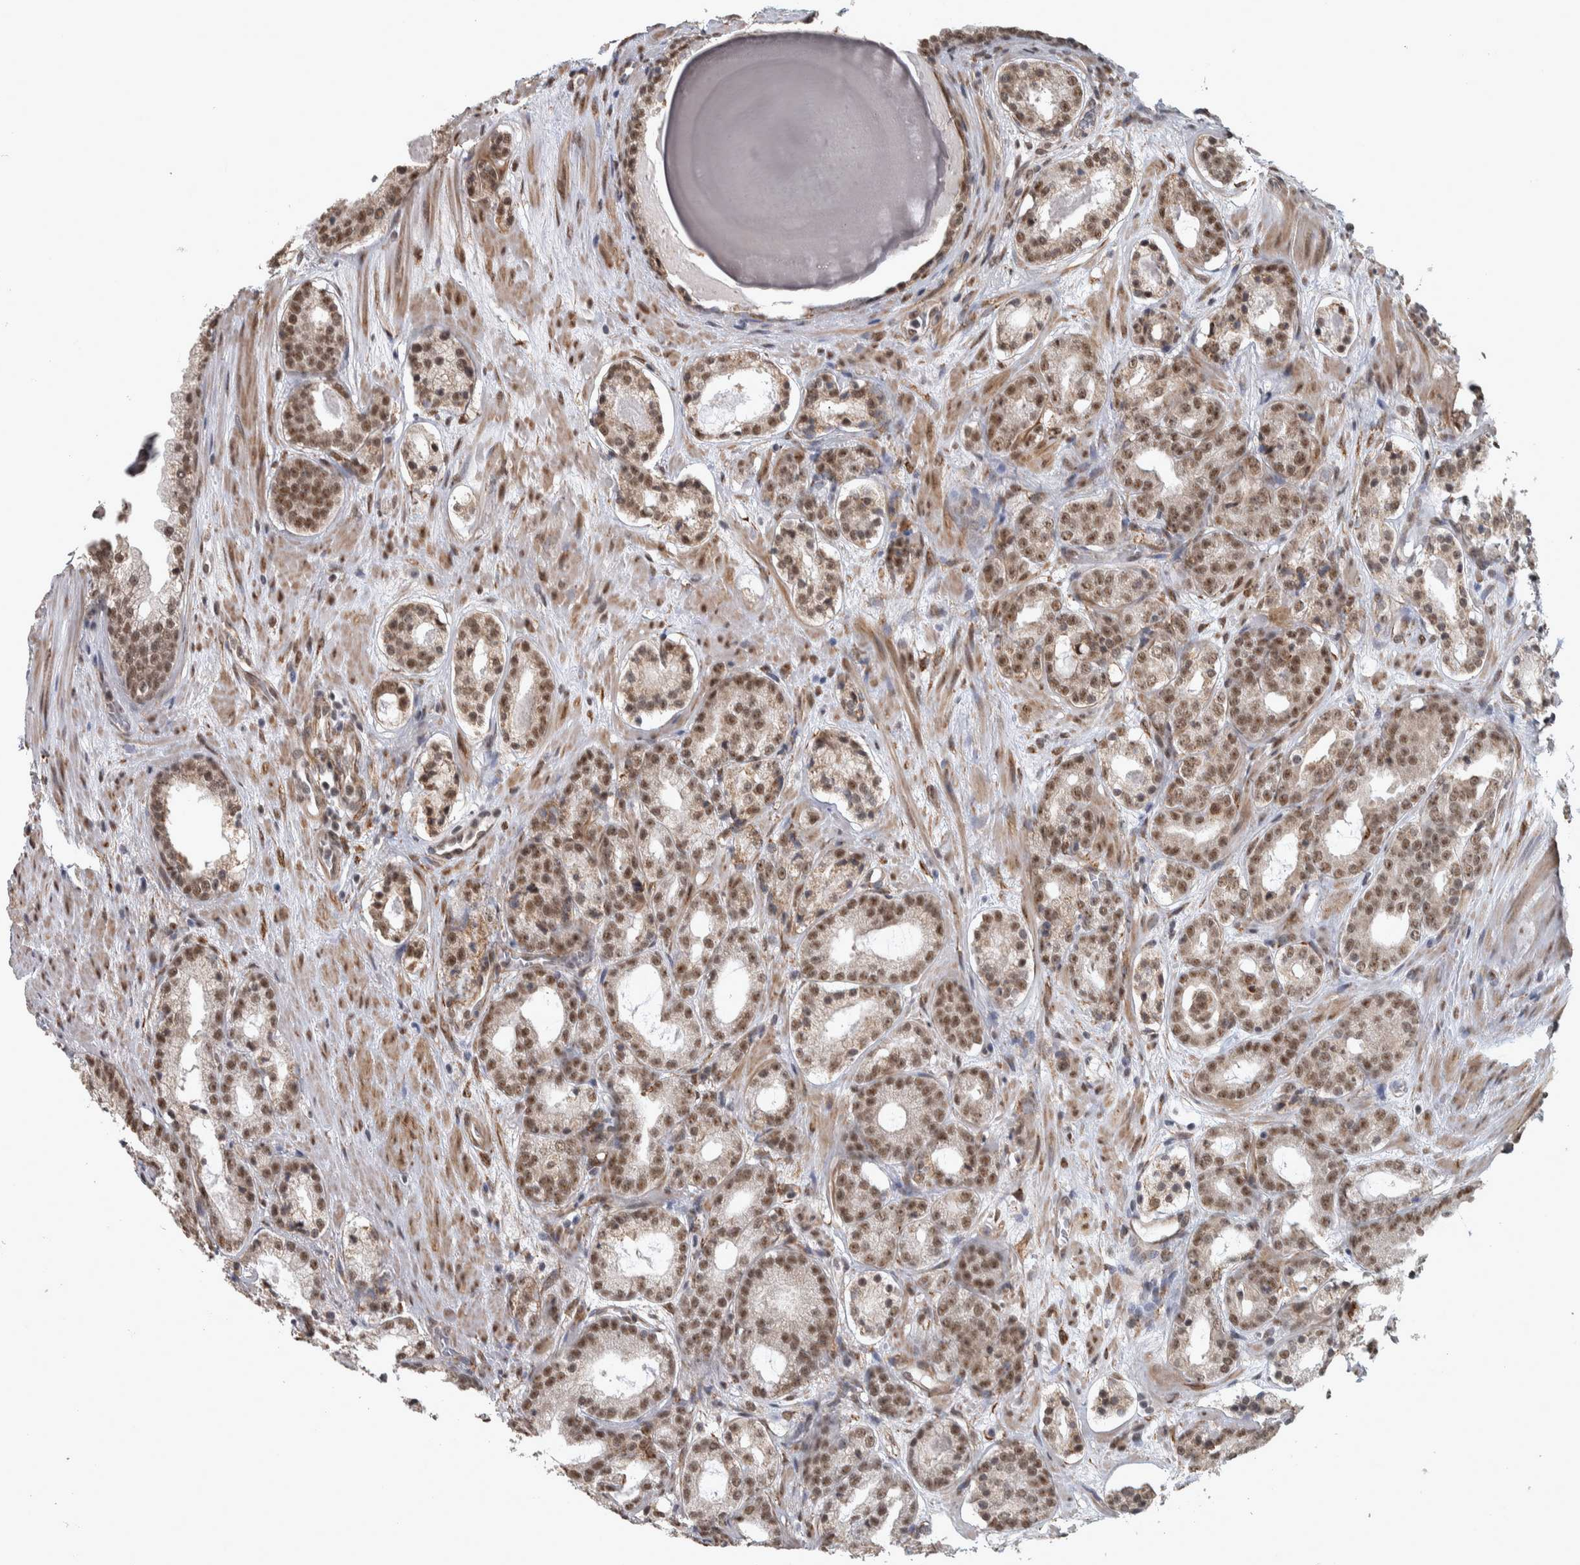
{"staining": {"intensity": "strong", "quantity": ">75%", "location": "nuclear"}, "tissue": "prostate cancer", "cell_type": "Tumor cells", "image_type": "cancer", "snomed": [{"axis": "morphology", "description": "Adenocarcinoma, Low grade"}, {"axis": "topography", "description": "Prostate"}], "caption": "Protein positivity by IHC displays strong nuclear expression in about >75% of tumor cells in prostate cancer.", "gene": "DDX42", "patient": {"sex": "male", "age": 69}}